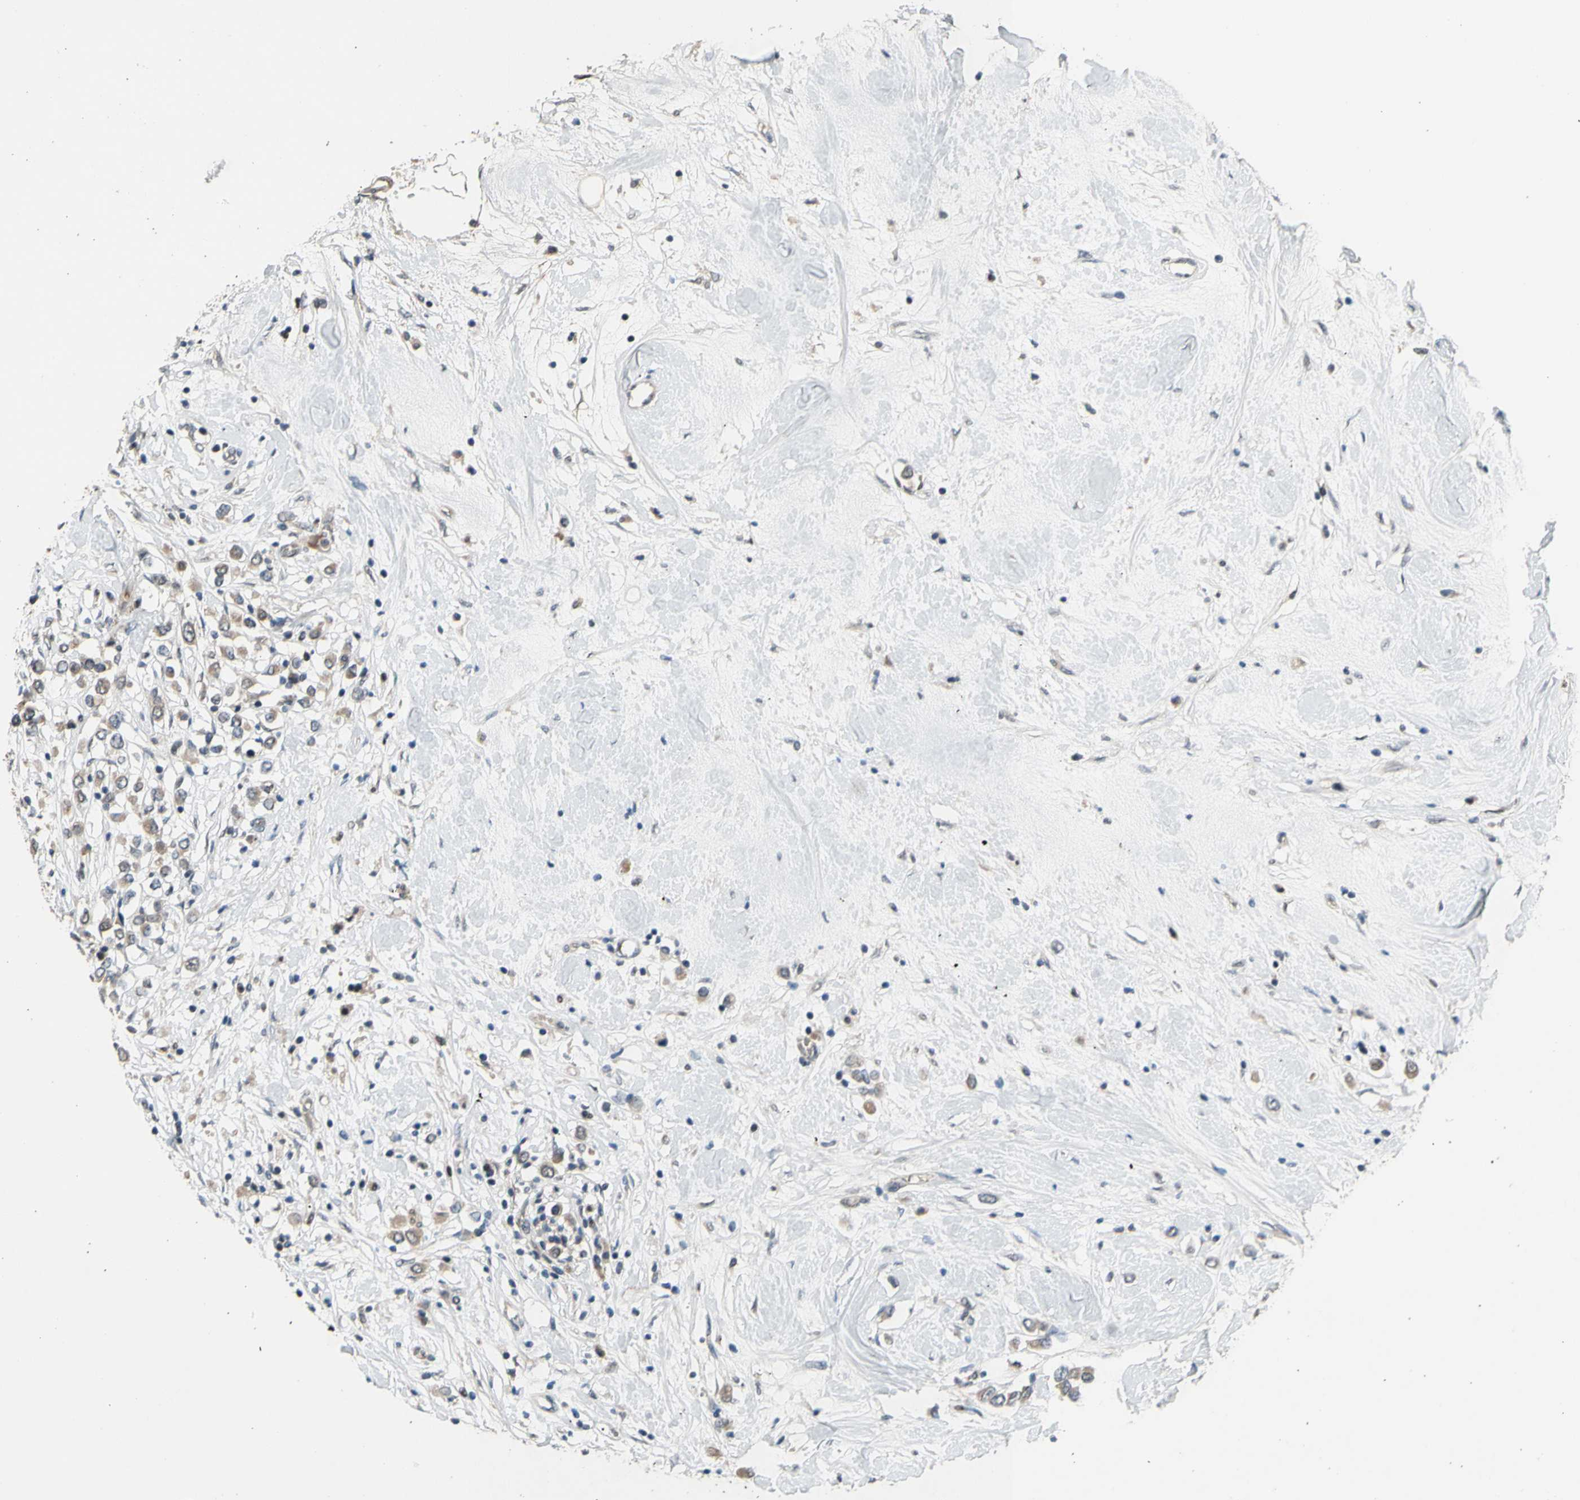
{"staining": {"intensity": "weak", "quantity": ">75%", "location": "cytoplasmic/membranous"}, "tissue": "breast cancer", "cell_type": "Tumor cells", "image_type": "cancer", "snomed": [{"axis": "morphology", "description": "Duct carcinoma"}, {"axis": "topography", "description": "Breast"}], "caption": "Invasive ductal carcinoma (breast) stained with a brown dye shows weak cytoplasmic/membranous positive expression in about >75% of tumor cells.", "gene": "ZNF184", "patient": {"sex": "female", "age": 61}}